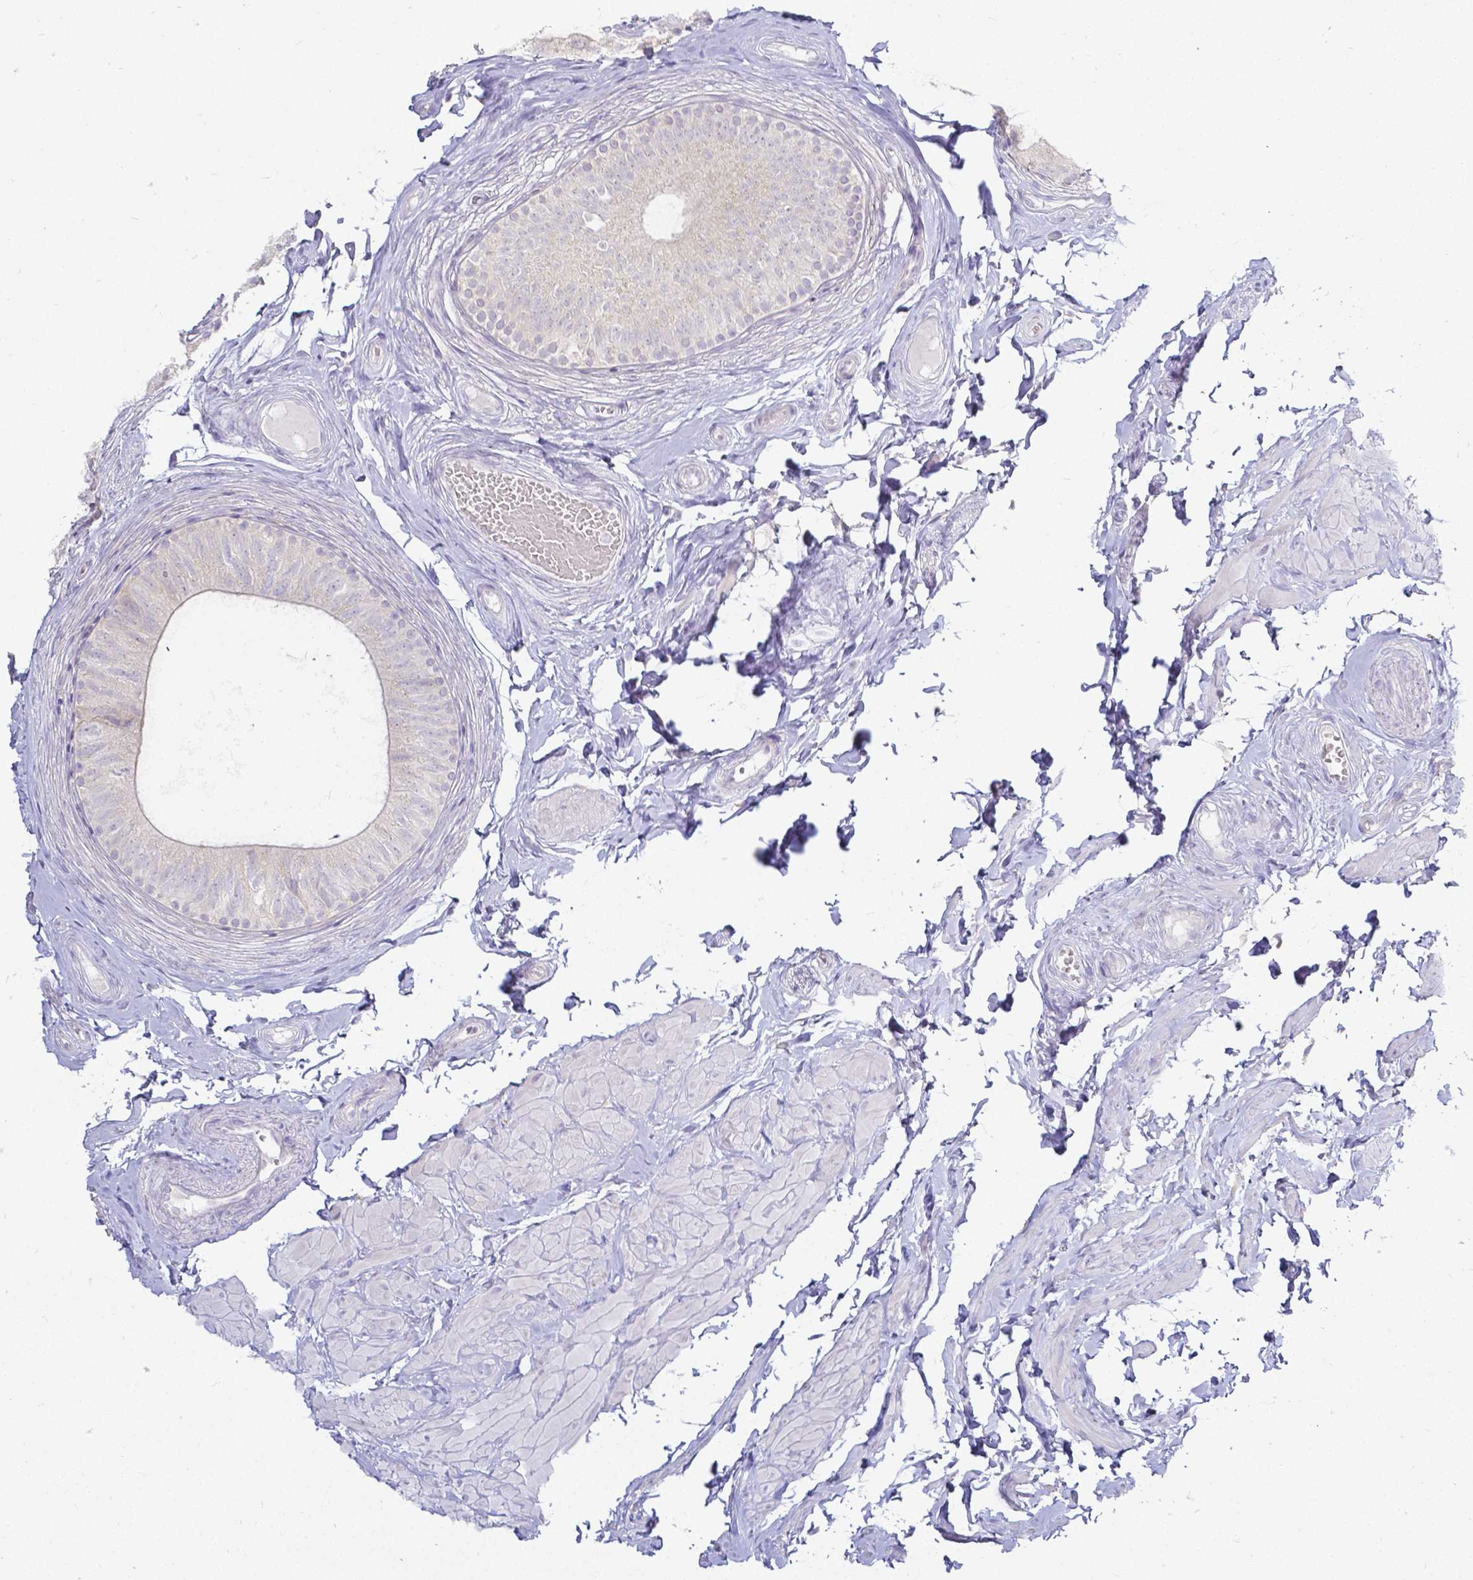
{"staining": {"intensity": "negative", "quantity": "none", "location": "none"}, "tissue": "epididymis", "cell_type": "Glandular cells", "image_type": "normal", "snomed": [{"axis": "morphology", "description": "Normal tissue, NOS"}, {"axis": "topography", "description": "Epididymis, spermatic cord, NOS"}, {"axis": "topography", "description": "Epididymis"}, {"axis": "topography", "description": "Peripheral nerve tissue"}], "caption": "Immunohistochemistry (IHC) image of benign epididymis: human epididymis stained with DAB demonstrates no significant protein staining in glandular cells. (DAB (3,3'-diaminobenzidine) immunohistochemistry visualized using brightfield microscopy, high magnification).", "gene": "KCNH1", "patient": {"sex": "male", "age": 29}}